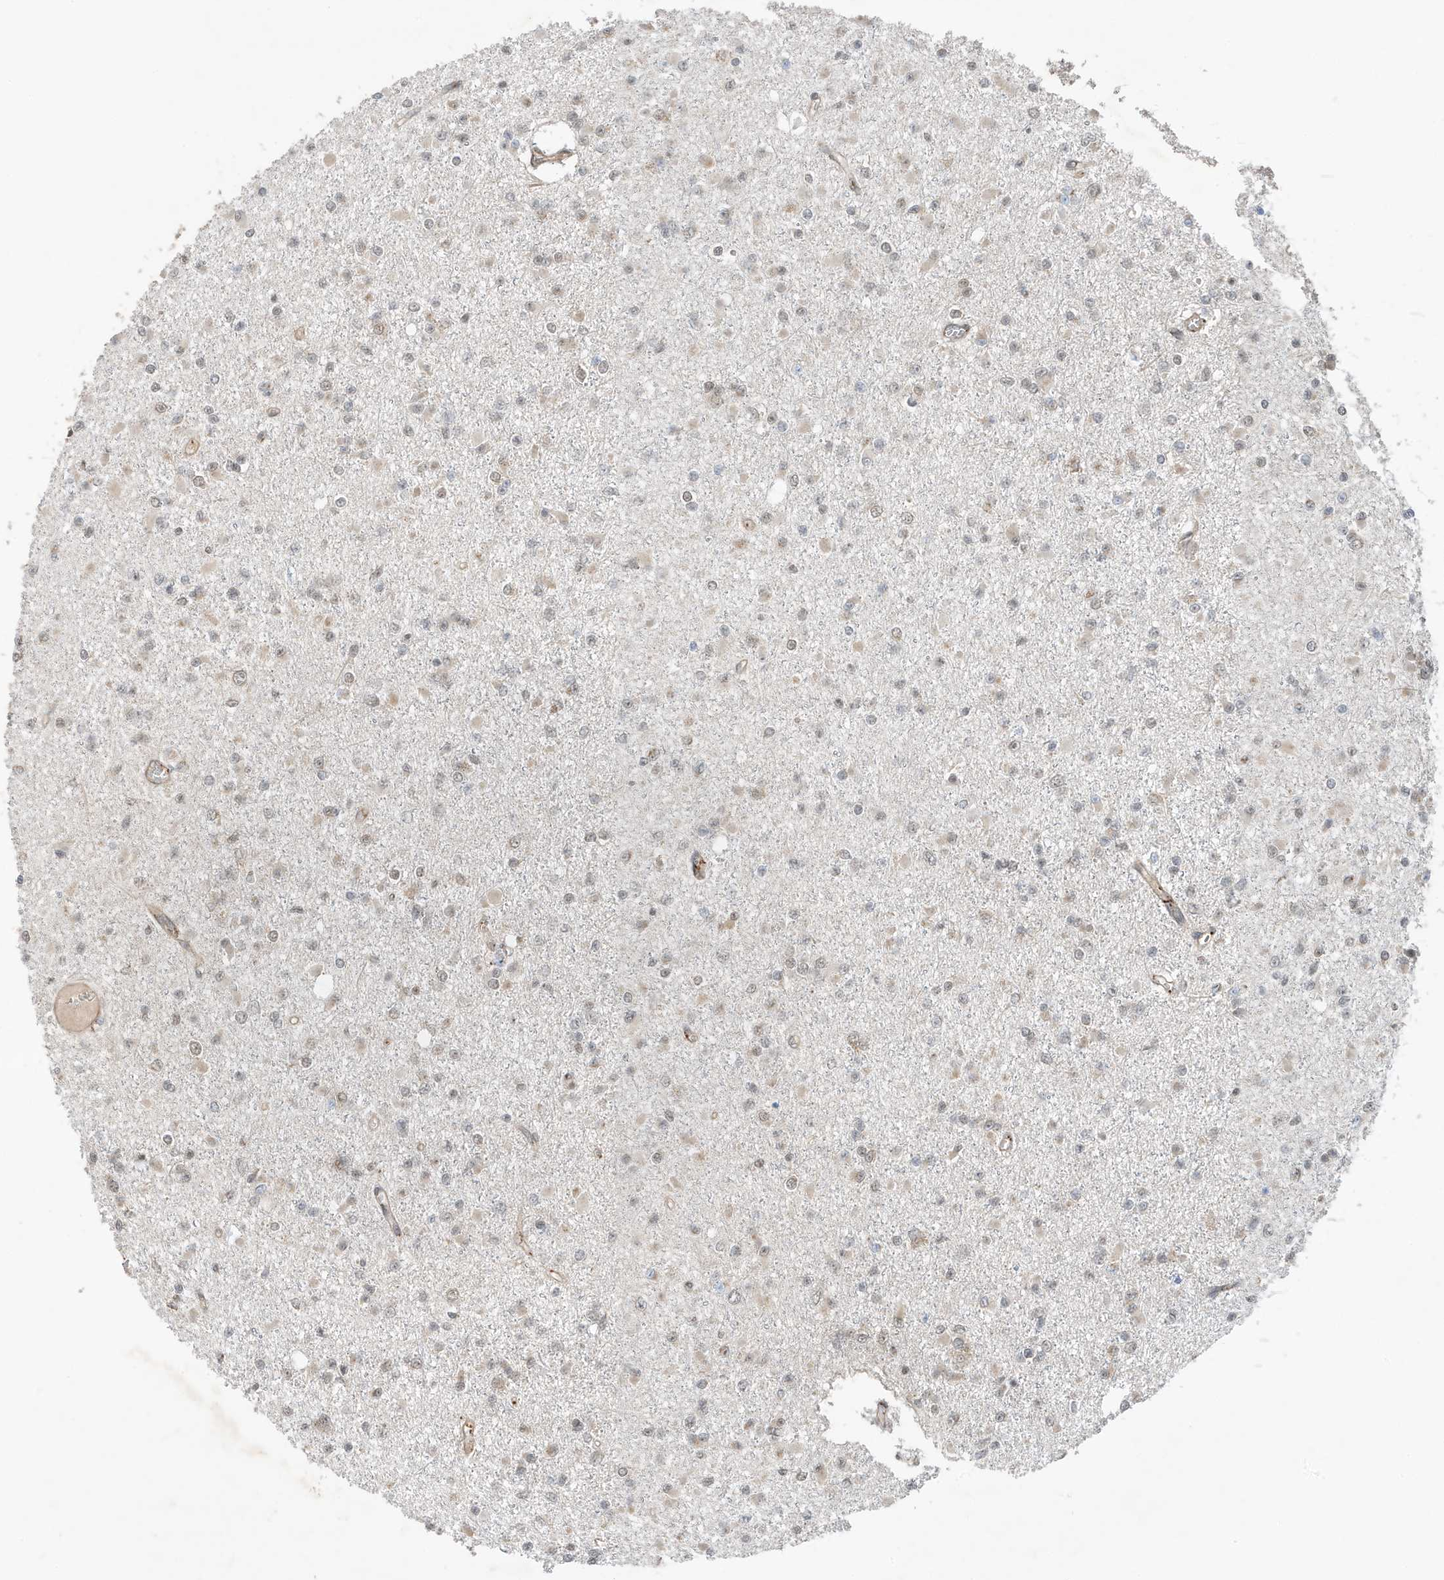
{"staining": {"intensity": "negative", "quantity": "none", "location": "none"}, "tissue": "glioma", "cell_type": "Tumor cells", "image_type": "cancer", "snomed": [{"axis": "morphology", "description": "Glioma, malignant, Low grade"}, {"axis": "topography", "description": "Brain"}], "caption": "This histopathology image is of glioma stained with immunohistochemistry to label a protein in brown with the nuclei are counter-stained blue. There is no positivity in tumor cells. The staining is performed using DAB brown chromogen with nuclei counter-stained in using hematoxylin.", "gene": "MAST3", "patient": {"sex": "female", "age": 22}}